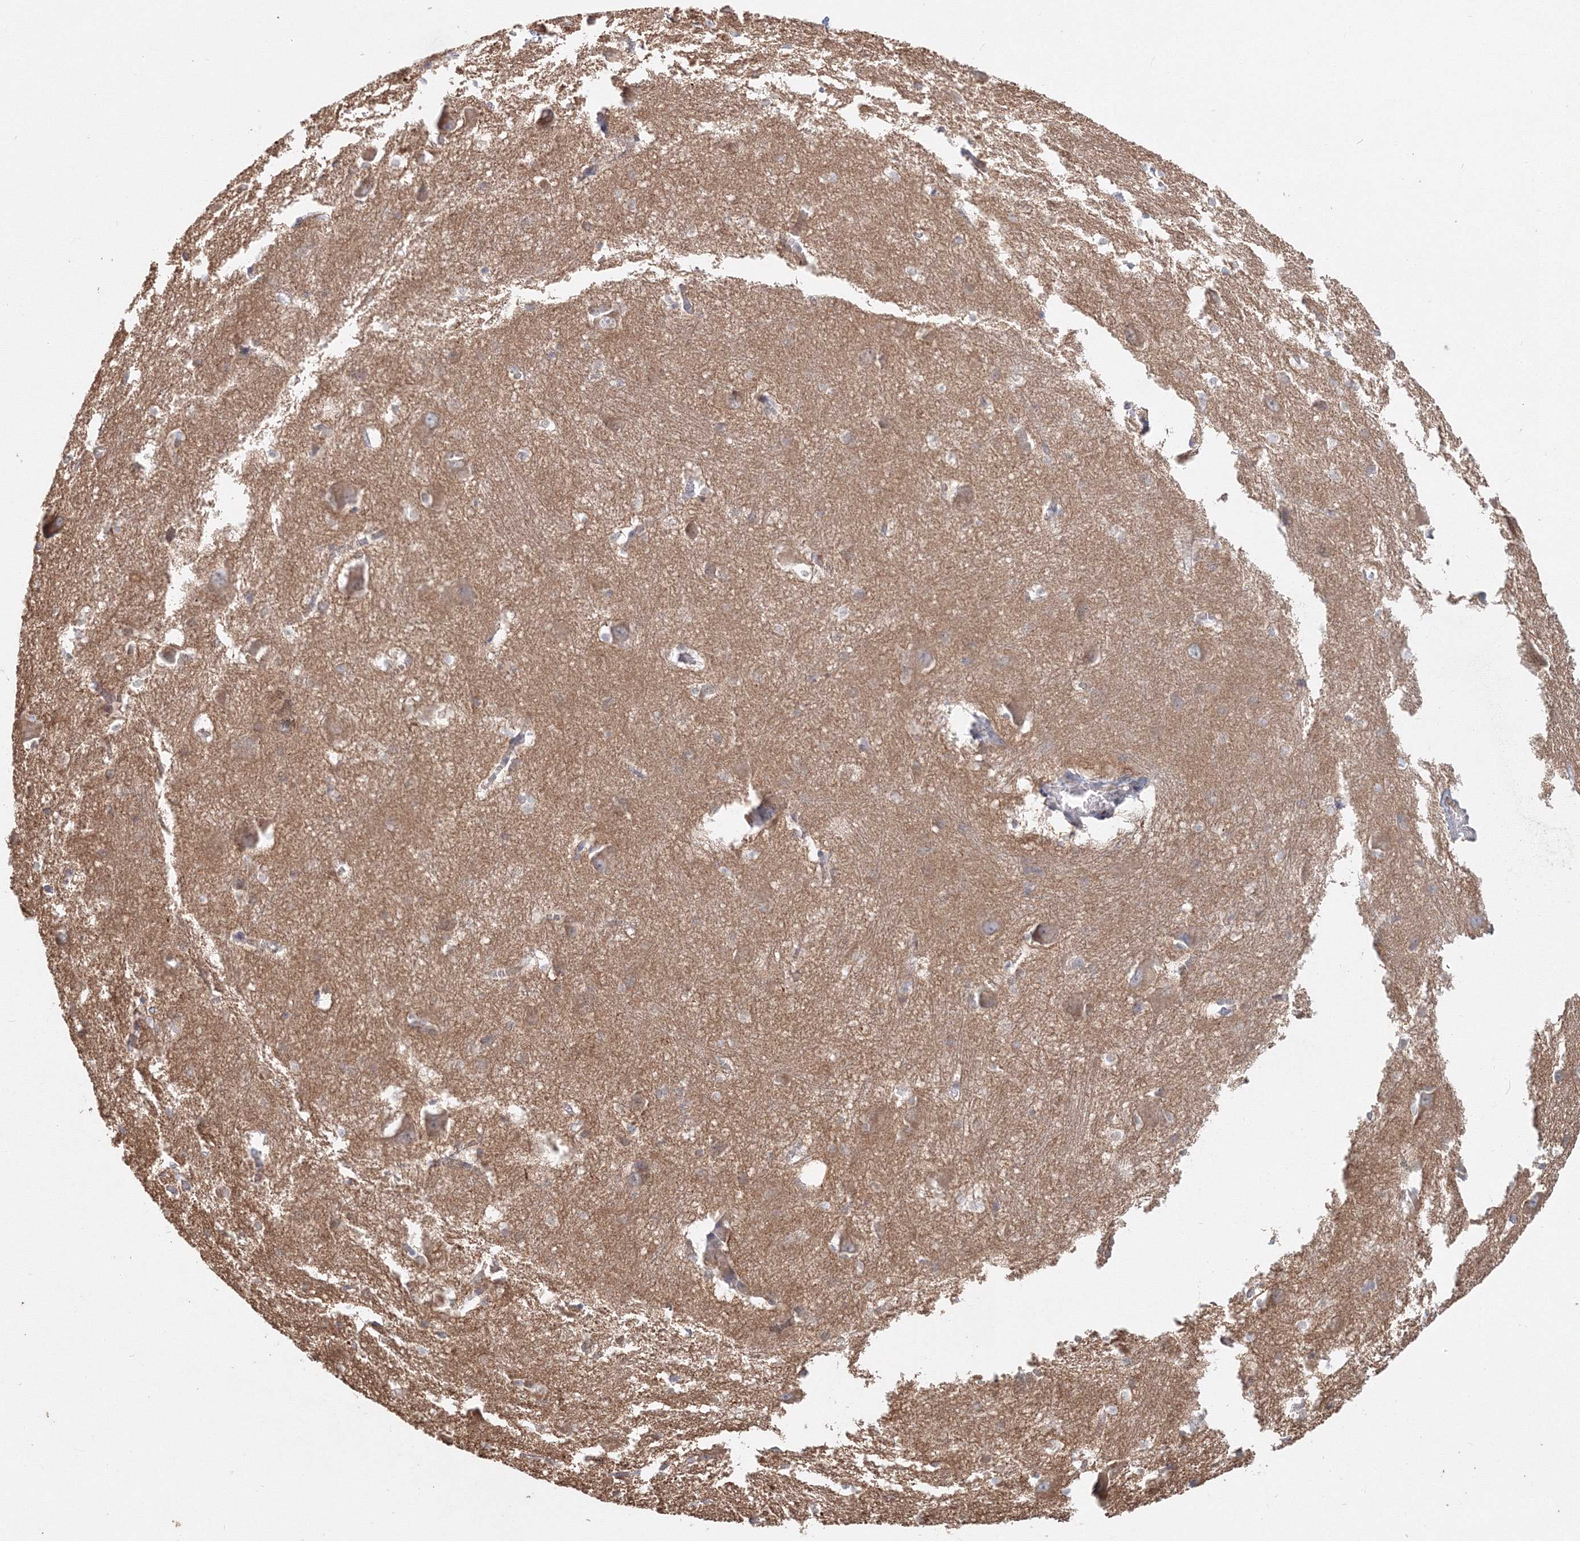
{"staining": {"intensity": "weak", "quantity": "25%-75%", "location": "cytoplasmic/membranous"}, "tissue": "caudate", "cell_type": "Glial cells", "image_type": "normal", "snomed": [{"axis": "morphology", "description": "Normal tissue, NOS"}, {"axis": "topography", "description": "Lateral ventricle wall"}], "caption": "Caudate stained with immunohistochemistry (IHC) displays weak cytoplasmic/membranous expression in approximately 25%-75% of glial cells. Using DAB (3,3'-diaminobenzidine) (brown) and hematoxylin (blue) stains, captured at high magnification using brightfield microscopy.", "gene": "ARHGAP21", "patient": {"sex": "male", "age": 37}}